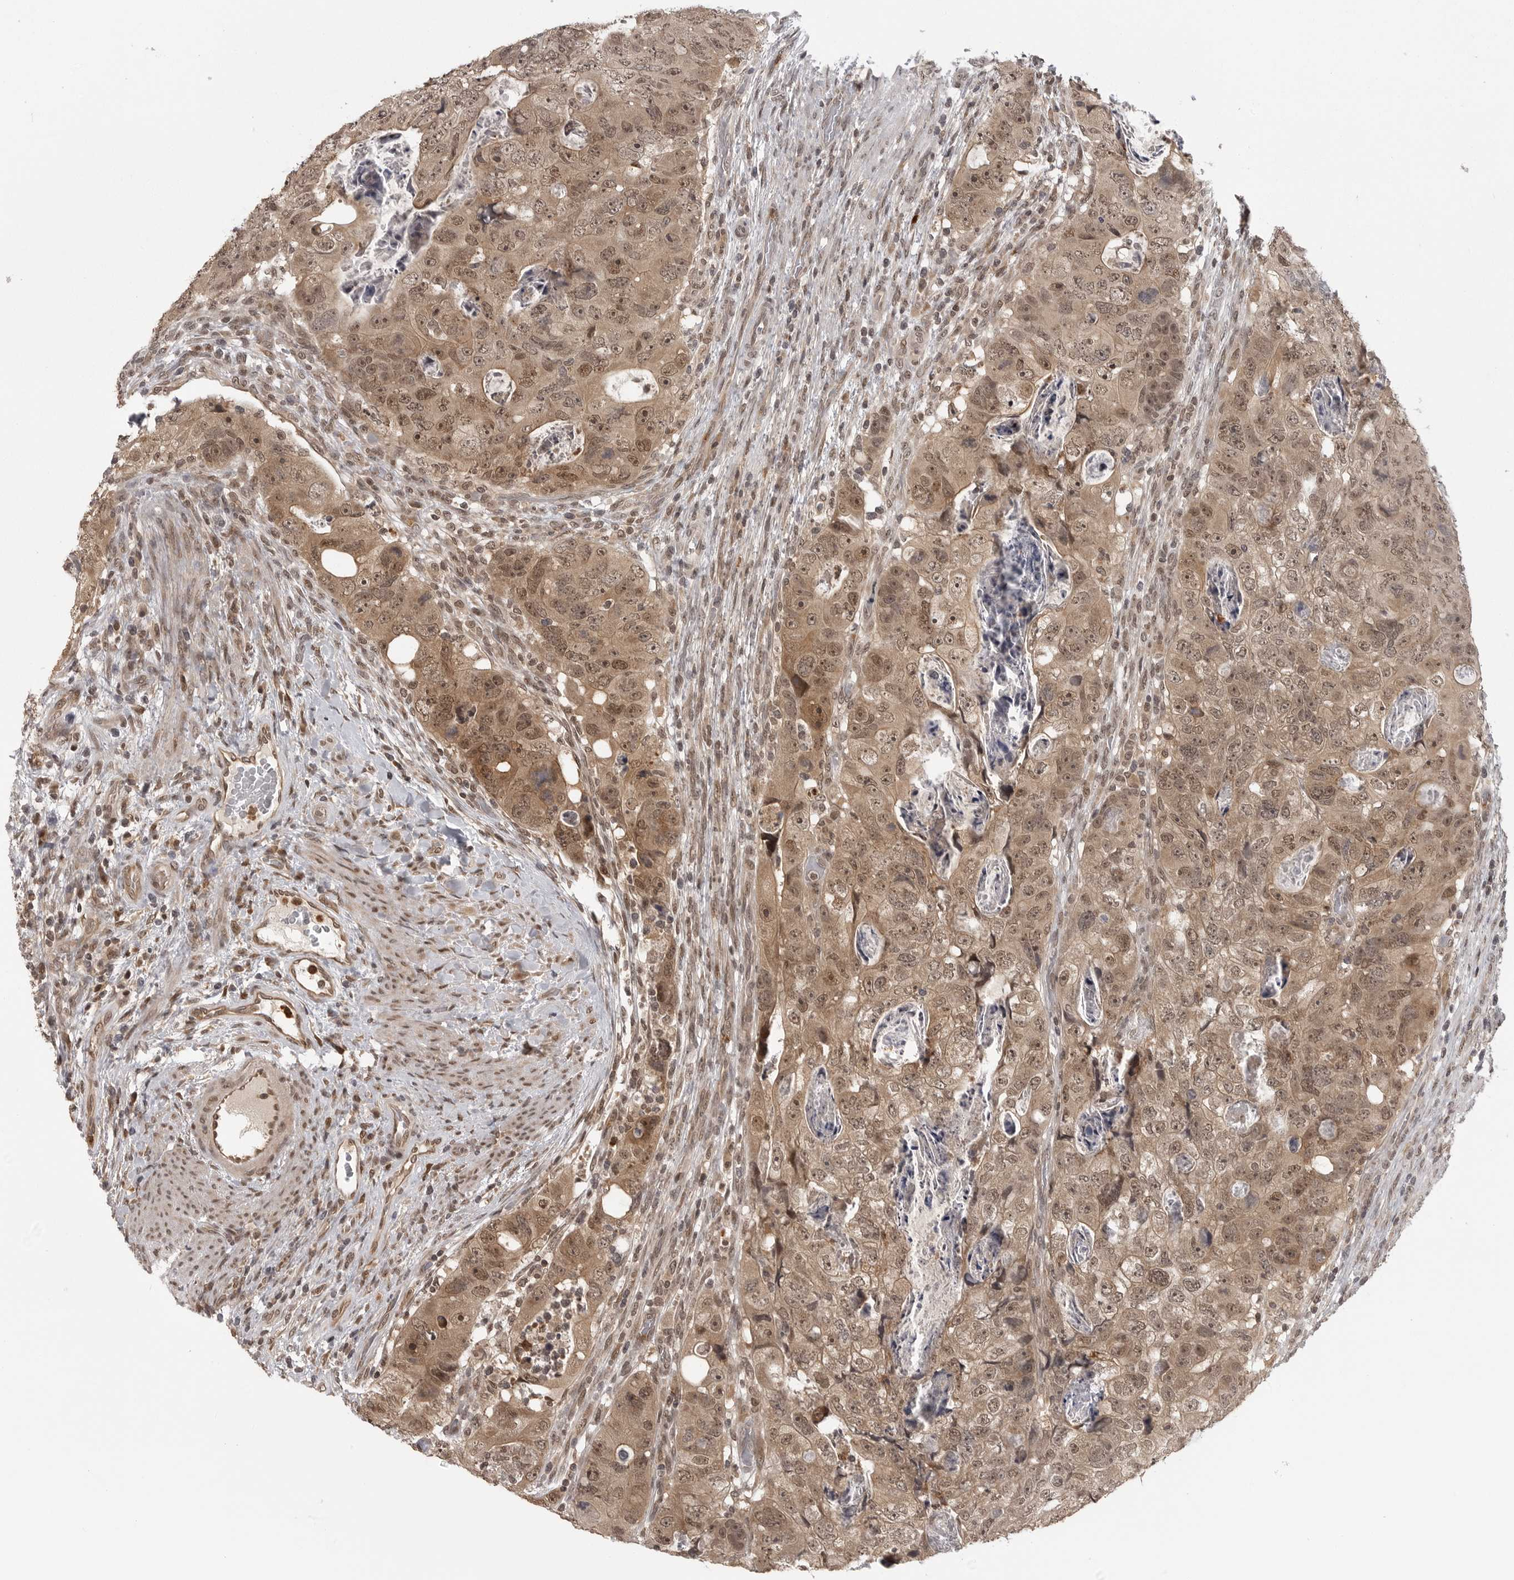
{"staining": {"intensity": "moderate", "quantity": ">75%", "location": "cytoplasmic/membranous,nuclear"}, "tissue": "colorectal cancer", "cell_type": "Tumor cells", "image_type": "cancer", "snomed": [{"axis": "morphology", "description": "Adenocarcinoma, NOS"}, {"axis": "topography", "description": "Rectum"}], "caption": "Colorectal cancer tissue exhibits moderate cytoplasmic/membranous and nuclear expression in about >75% of tumor cells Nuclei are stained in blue.", "gene": "PEG3", "patient": {"sex": "male", "age": 59}}